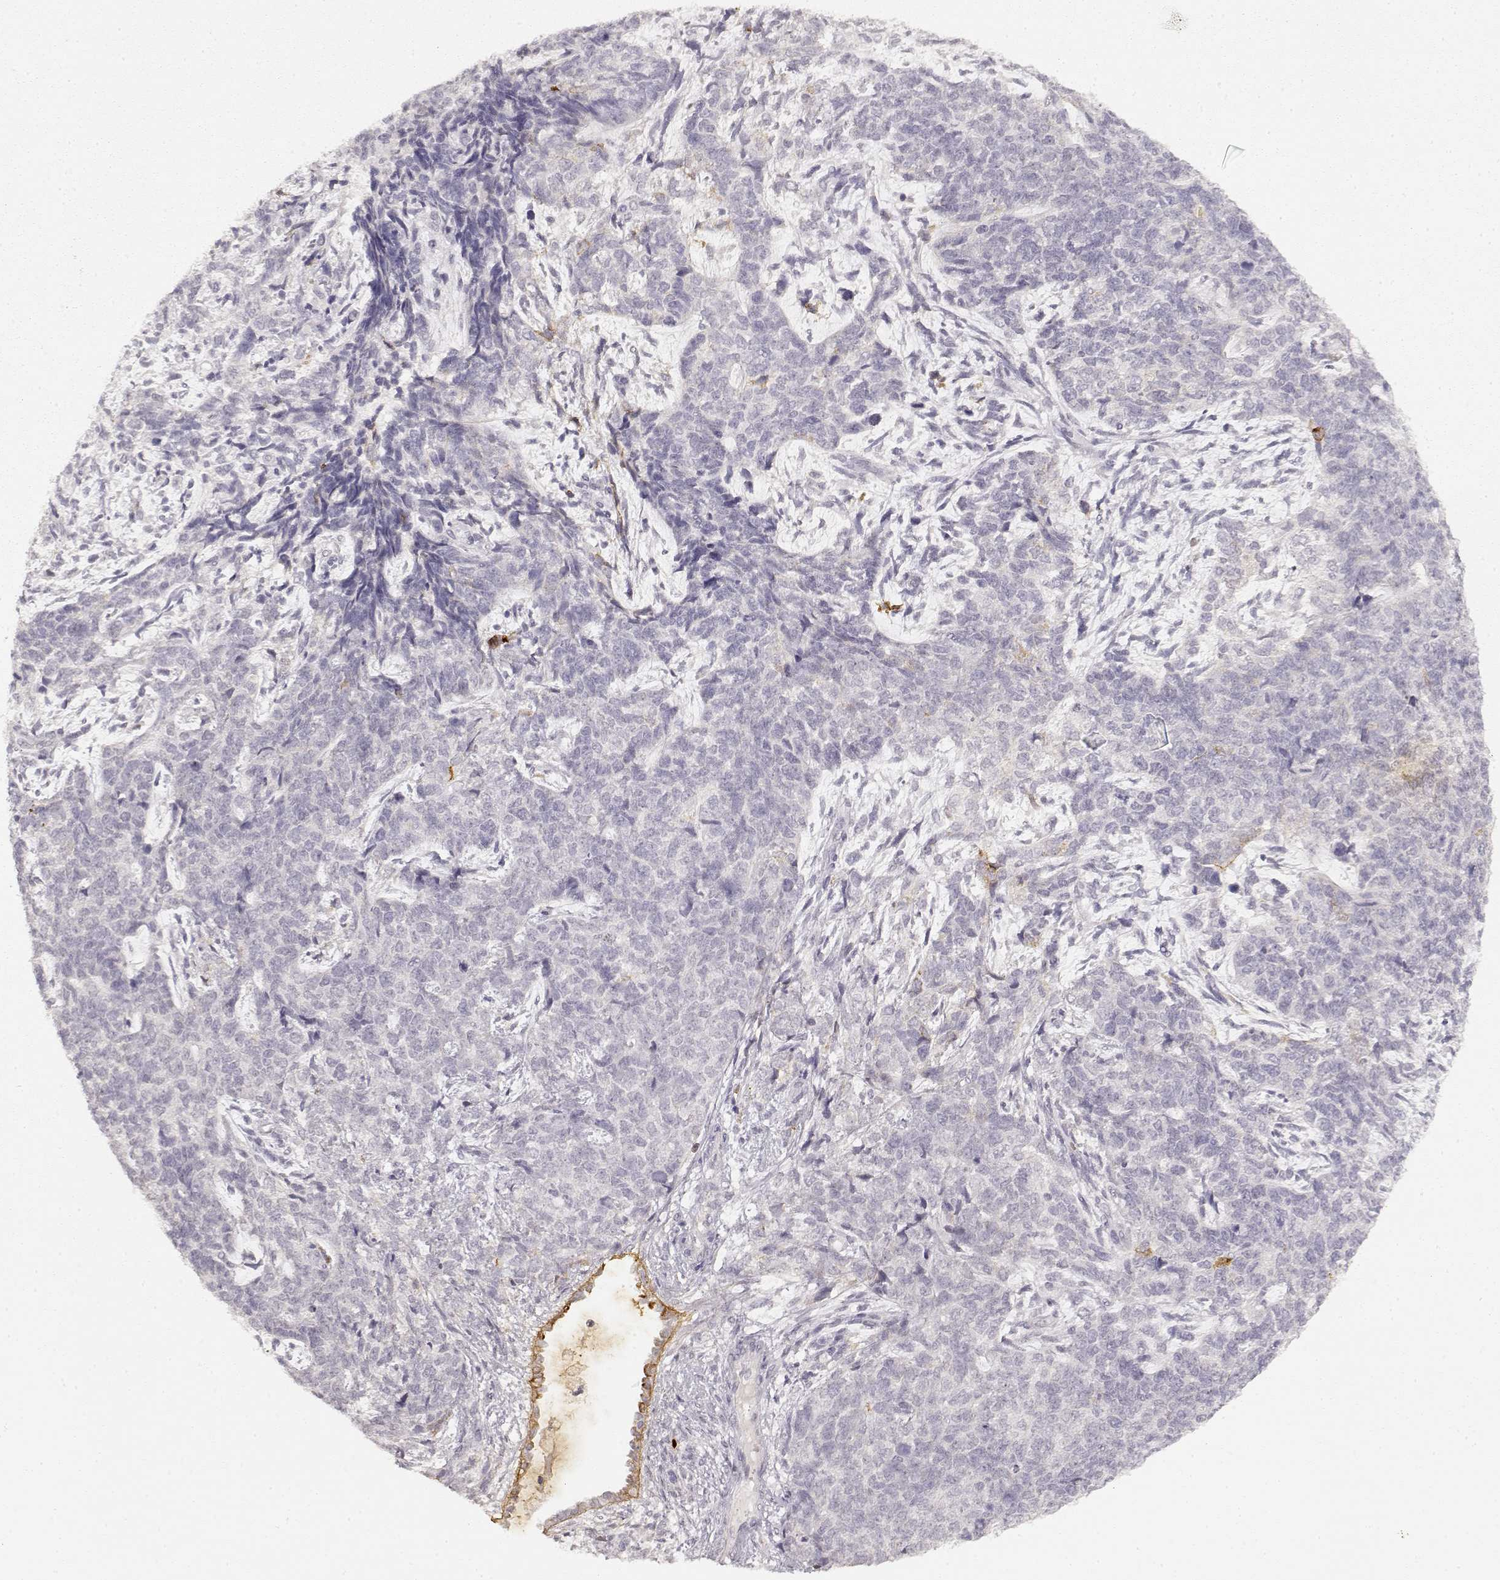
{"staining": {"intensity": "negative", "quantity": "none", "location": "none"}, "tissue": "cervical cancer", "cell_type": "Tumor cells", "image_type": "cancer", "snomed": [{"axis": "morphology", "description": "Squamous cell carcinoma, NOS"}, {"axis": "topography", "description": "Cervix"}], "caption": "Immunohistochemistry micrograph of neoplastic tissue: human squamous cell carcinoma (cervical) stained with DAB (3,3'-diaminobenzidine) displays no significant protein expression in tumor cells.", "gene": "LAMC2", "patient": {"sex": "female", "age": 63}}